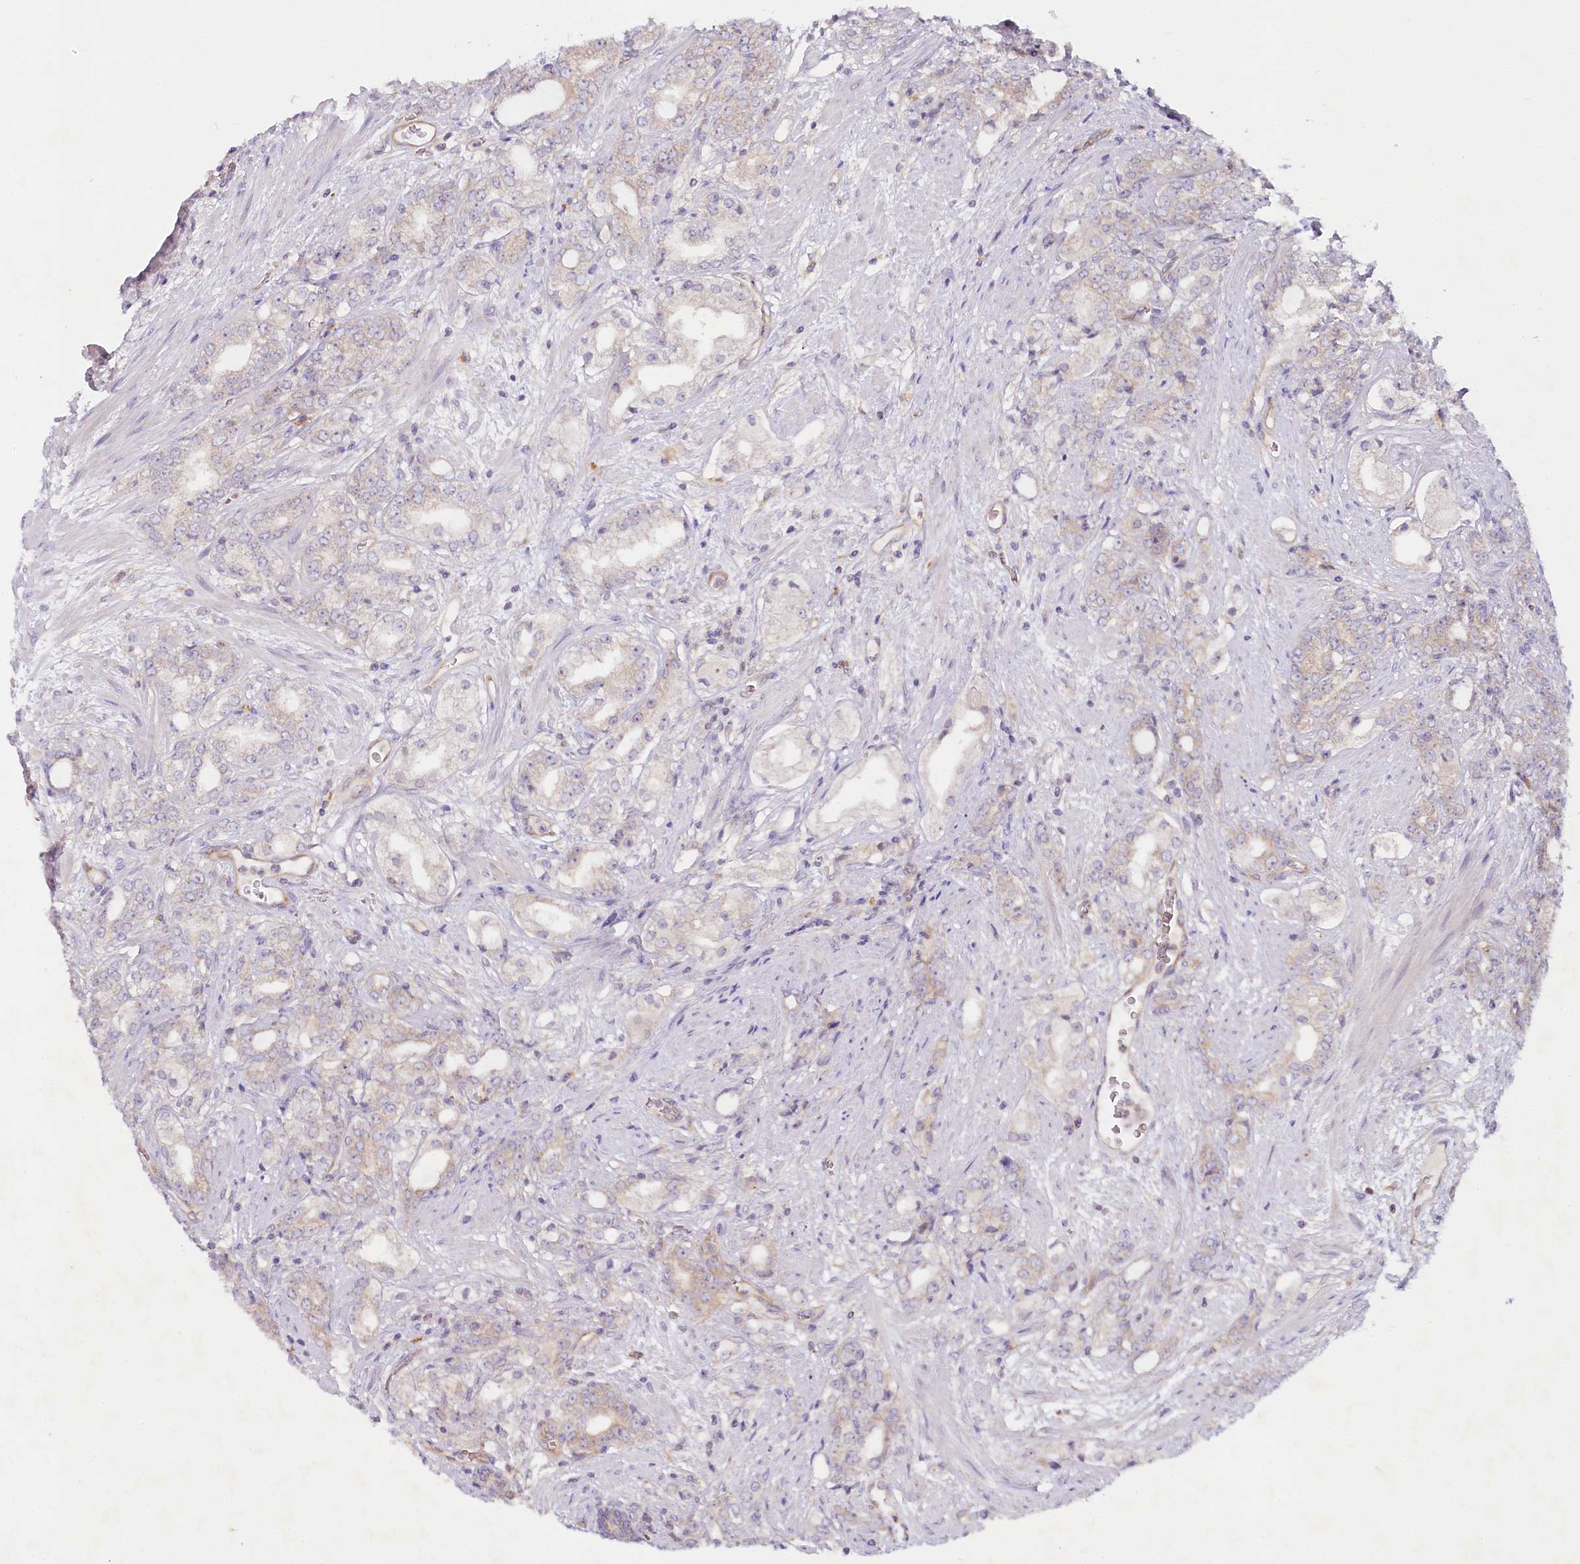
{"staining": {"intensity": "weak", "quantity": "<25%", "location": "cytoplasmic/membranous"}, "tissue": "prostate cancer", "cell_type": "Tumor cells", "image_type": "cancer", "snomed": [{"axis": "morphology", "description": "Adenocarcinoma, High grade"}, {"axis": "topography", "description": "Prostate"}], "caption": "Immunohistochemical staining of human prostate high-grade adenocarcinoma exhibits no significant expression in tumor cells. The staining is performed using DAB (3,3'-diaminobenzidine) brown chromogen with nuclei counter-stained in using hematoxylin.", "gene": "TNIP1", "patient": {"sex": "male", "age": 64}}